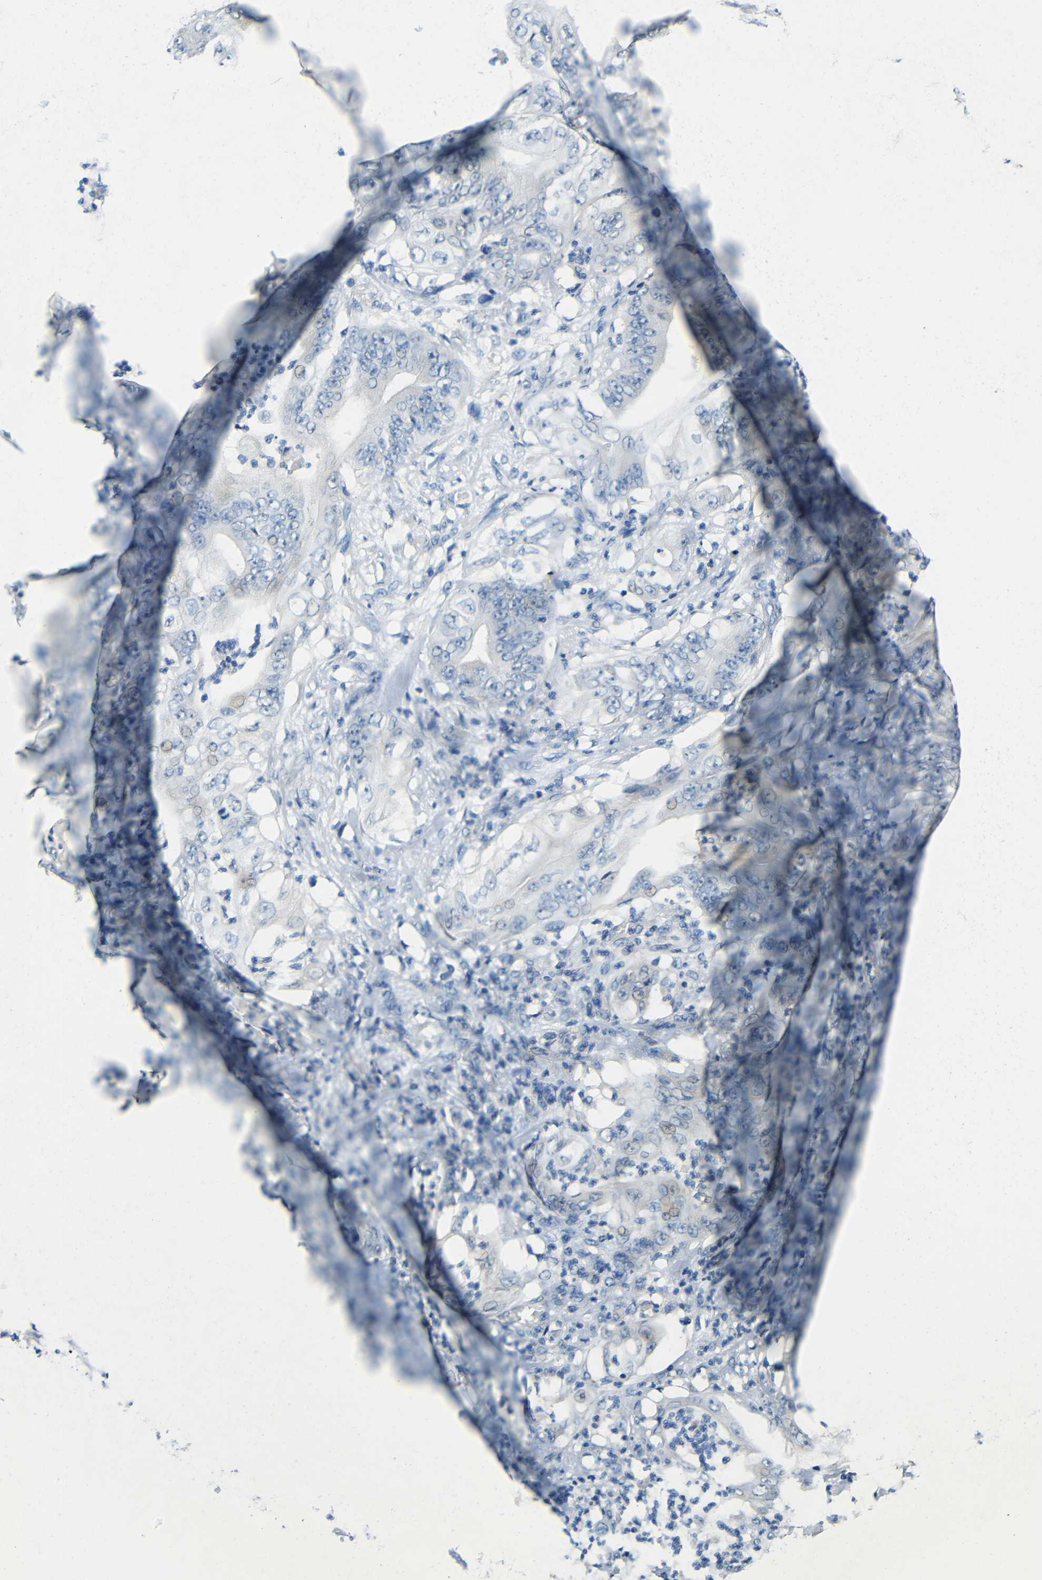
{"staining": {"intensity": "negative", "quantity": "none", "location": "none"}, "tissue": "stomach cancer", "cell_type": "Tumor cells", "image_type": "cancer", "snomed": [{"axis": "morphology", "description": "Adenocarcinoma, NOS"}, {"axis": "topography", "description": "Stomach"}], "caption": "This photomicrograph is of stomach adenocarcinoma stained with immunohistochemistry to label a protein in brown with the nuclei are counter-stained blue. There is no positivity in tumor cells.", "gene": "ADAP1", "patient": {"sex": "female", "age": 73}}